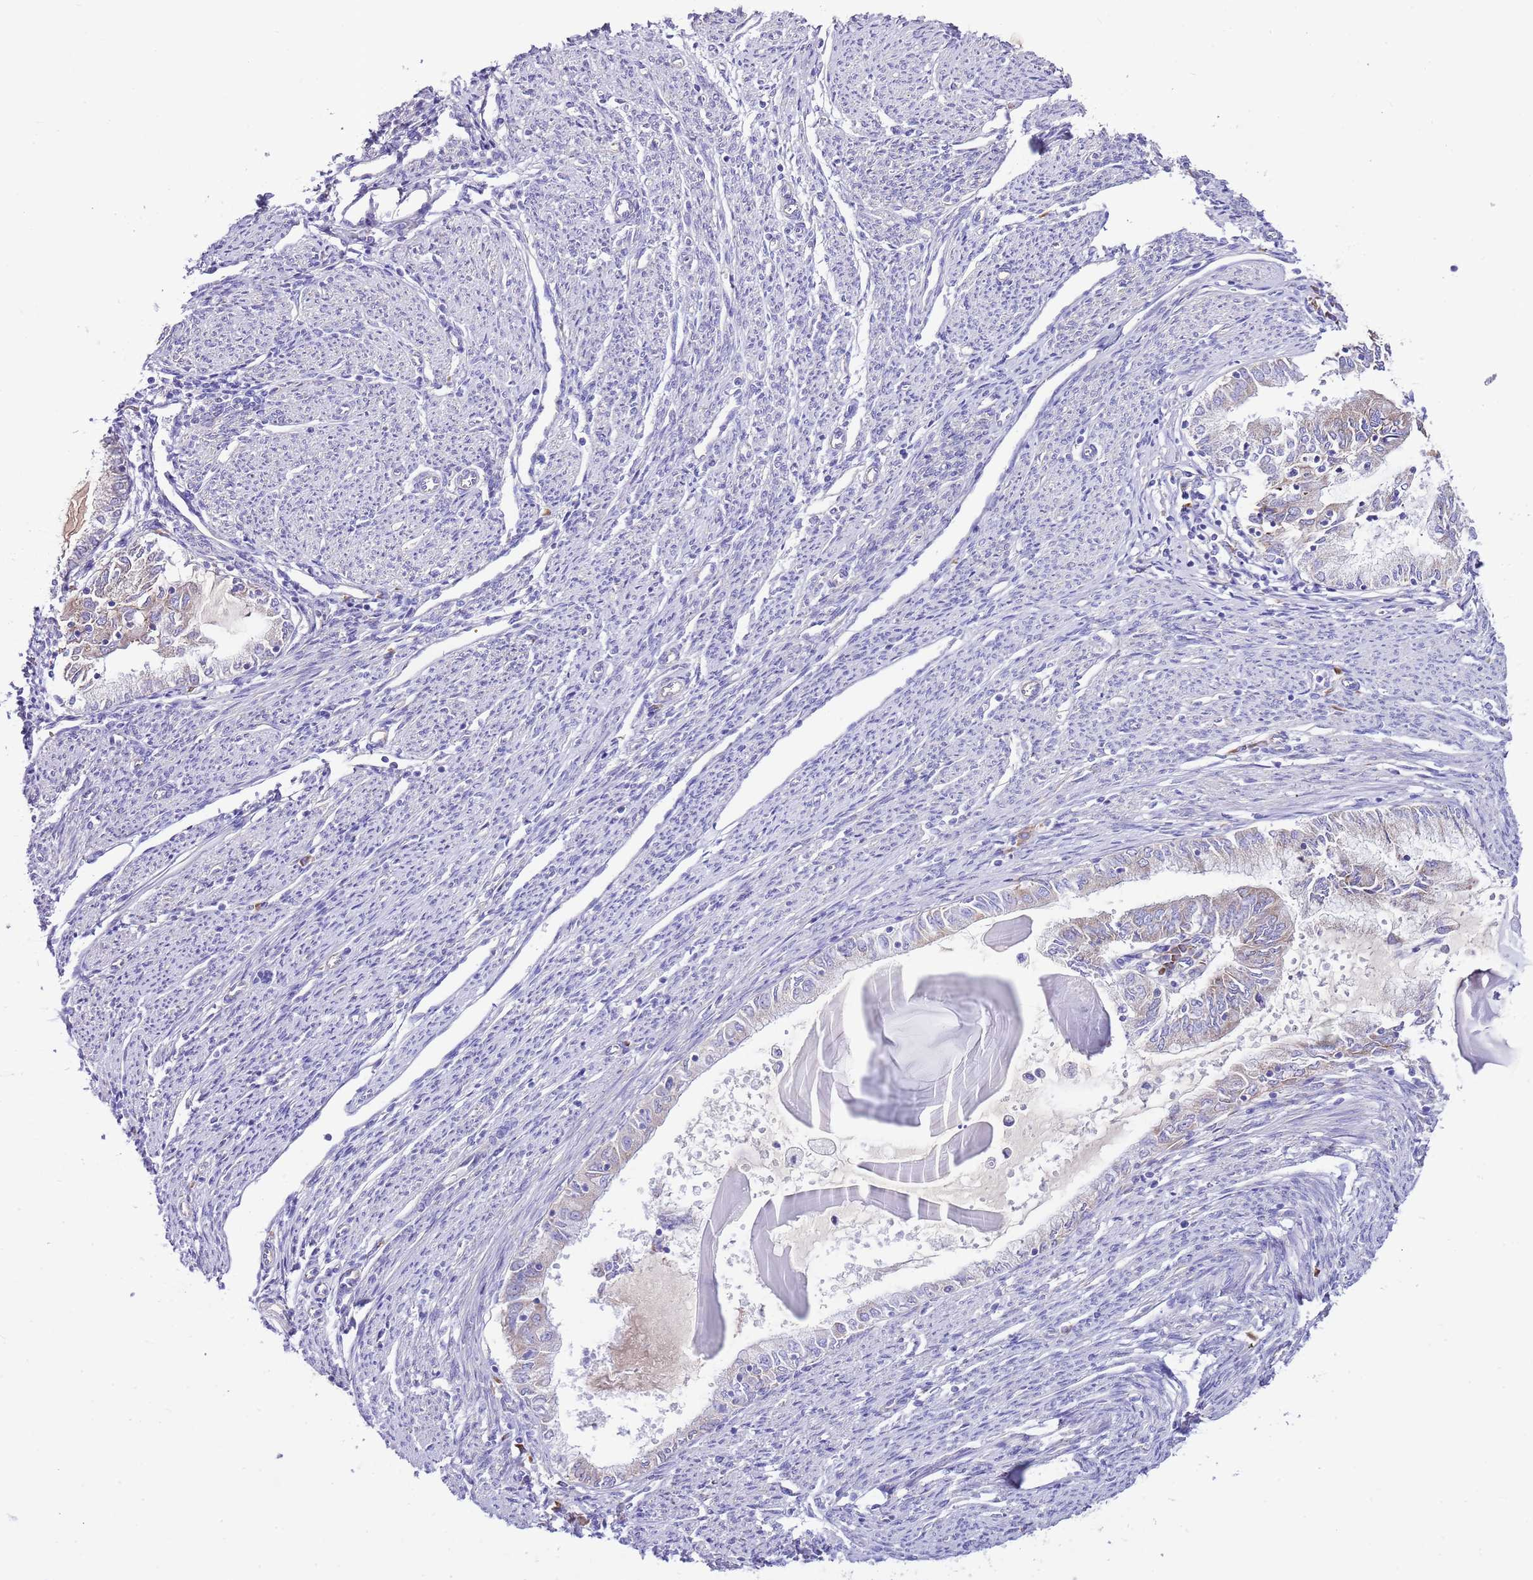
{"staining": {"intensity": "weak", "quantity": "25%-75%", "location": "cytoplasmic/membranous"}, "tissue": "endometrial cancer", "cell_type": "Tumor cells", "image_type": "cancer", "snomed": [{"axis": "morphology", "description": "Adenocarcinoma, NOS"}, {"axis": "topography", "description": "Endometrium"}], "caption": "Brown immunohistochemical staining in endometrial cancer (adenocarcinoma) reveals weak cytoplasmic/membranous expression in approximately 25%-75% of tumor cells. (DAB (3,3'-diaminobenzidine) IHC with brightfield microscopy, high magnification).", "gene": "RPS10", "patient": {"sex": "female", "age": 79}}